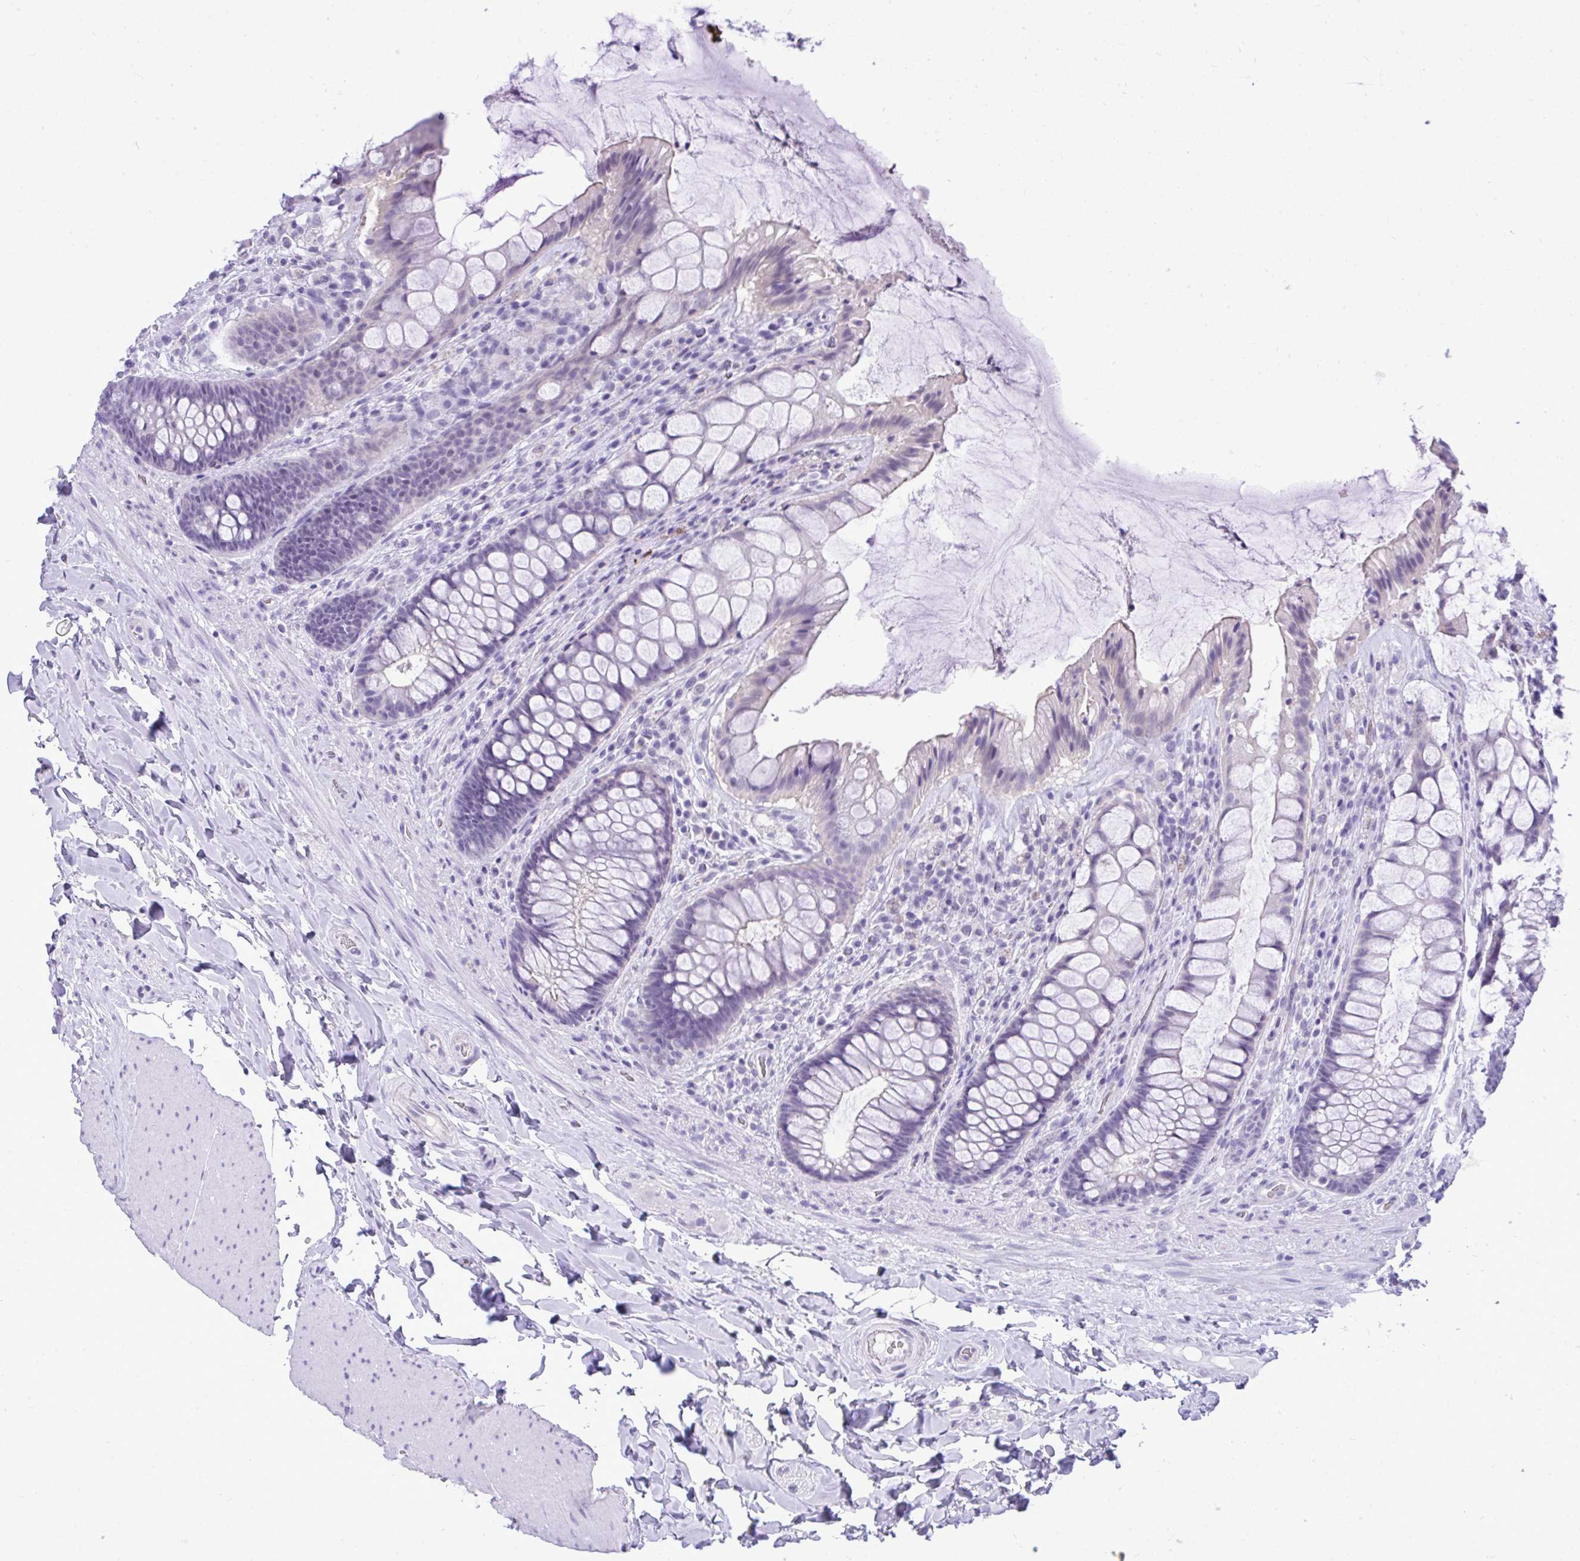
{"staining": {"intensity": "negative", "quantity": "none", "location": "none"}, "tissue": "rectum", "cell_type": "Glandular cells", "image_type": "normal", "snomed": [{"axis": "morphology", "description": "Normal tissue, NOS"}, {"axis": "topography", "description": "Rectum"}], "caption": "IHC of normal rectum demonstrates no expression in glandular cells.", "gene": "PRM2", "patient": {"sex": "female", "age": 58}}